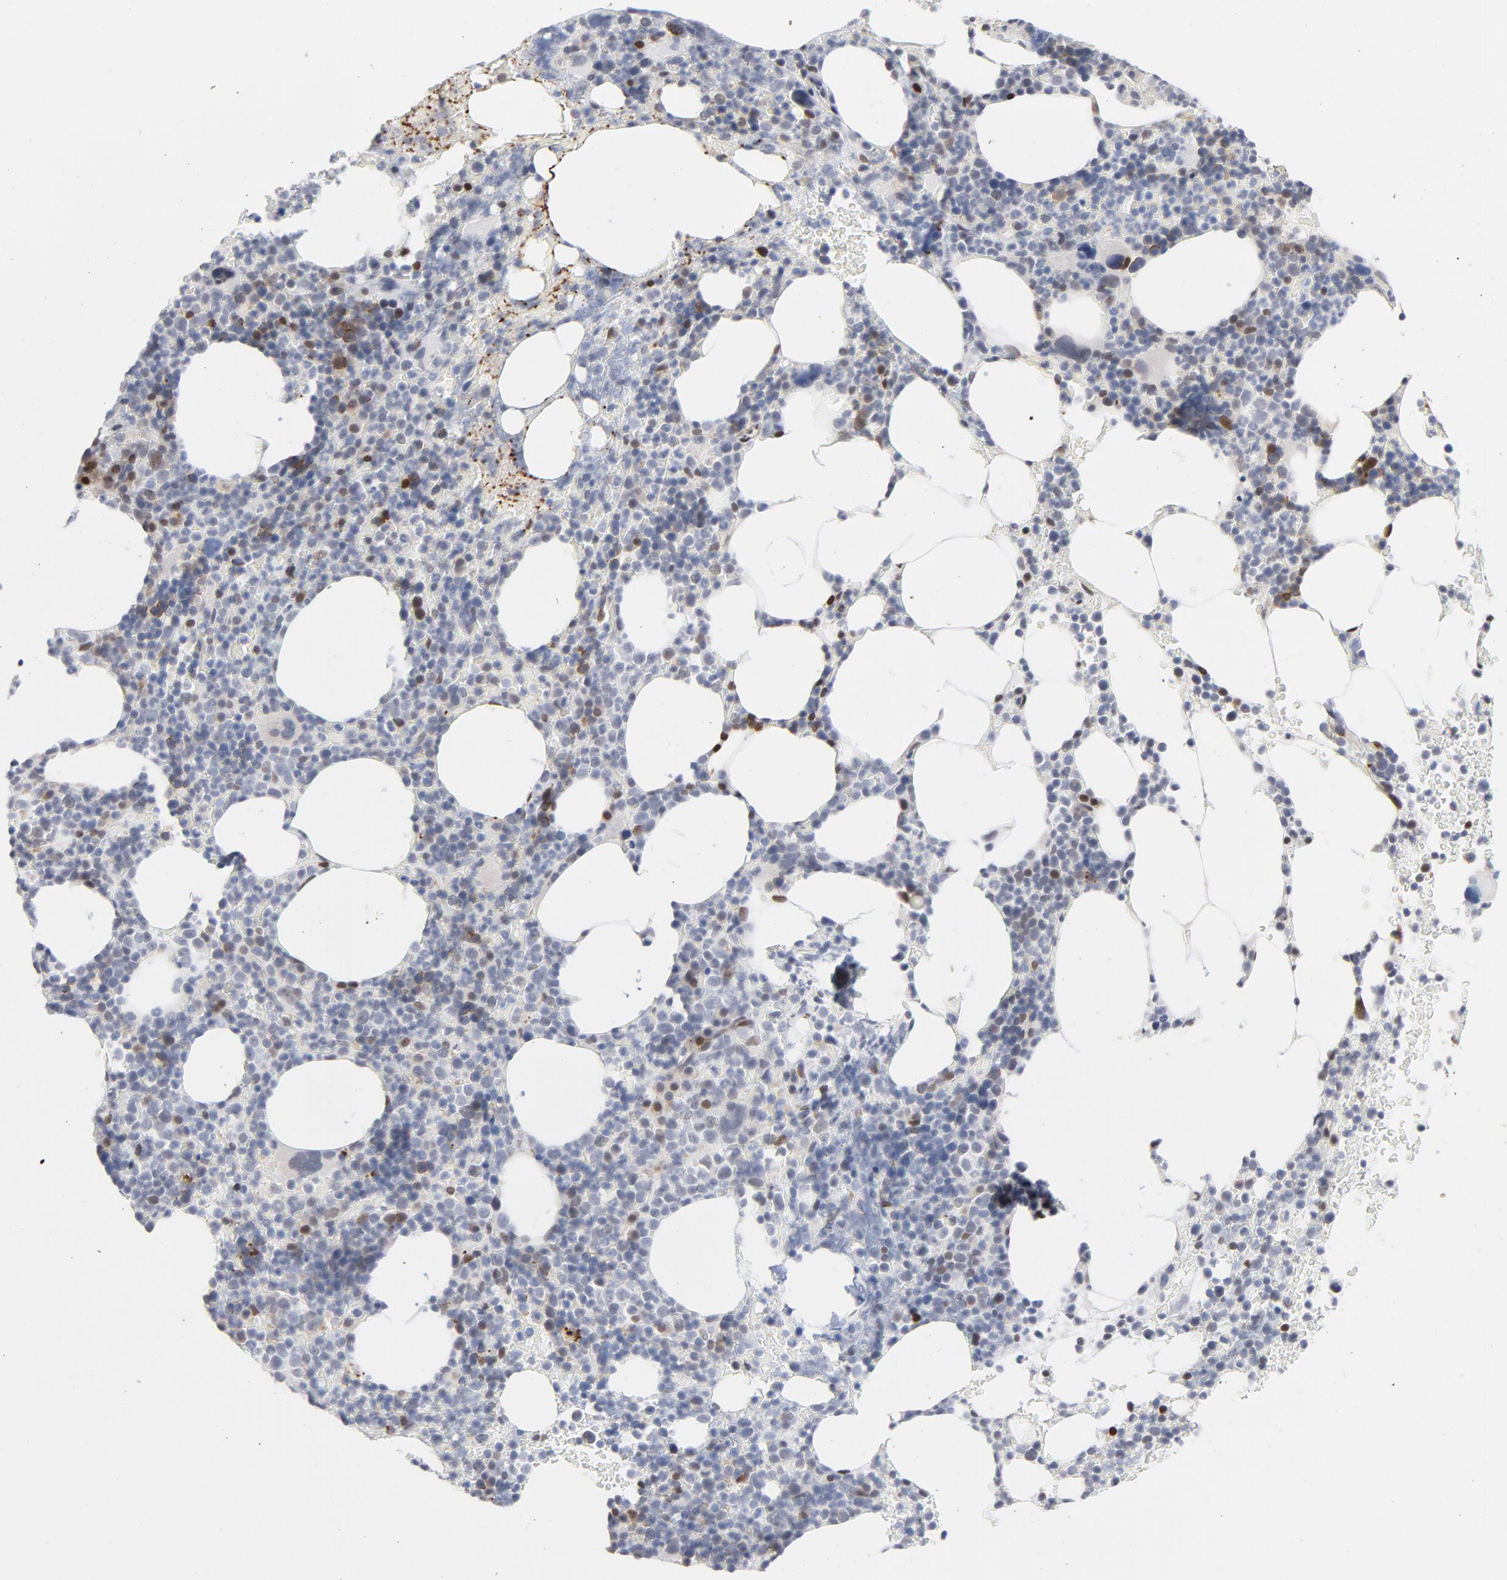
{"staining": {"intensity": "strong", "quantity": "<25%", "location": "cytoplasmic/membranous,nuclear"}, "tissue": "bone marrow", "cell_type": "Hematopoietic cells", "image_type": "normal", "snomed": [{"axis": "morphology", "description": "Normal tissue, NOS"}, {"axis": "topography", "description": "Bone marrow"}], "caption": "Immunohistochemical staining of benign human bone marrow exhibits medium levels of strong cytoplasmic/membranous,nuclear expression in approximately <25% of hematopoietic cells.", "gene": "NFIC", "patient": {"sex": "female", "age": 66}}